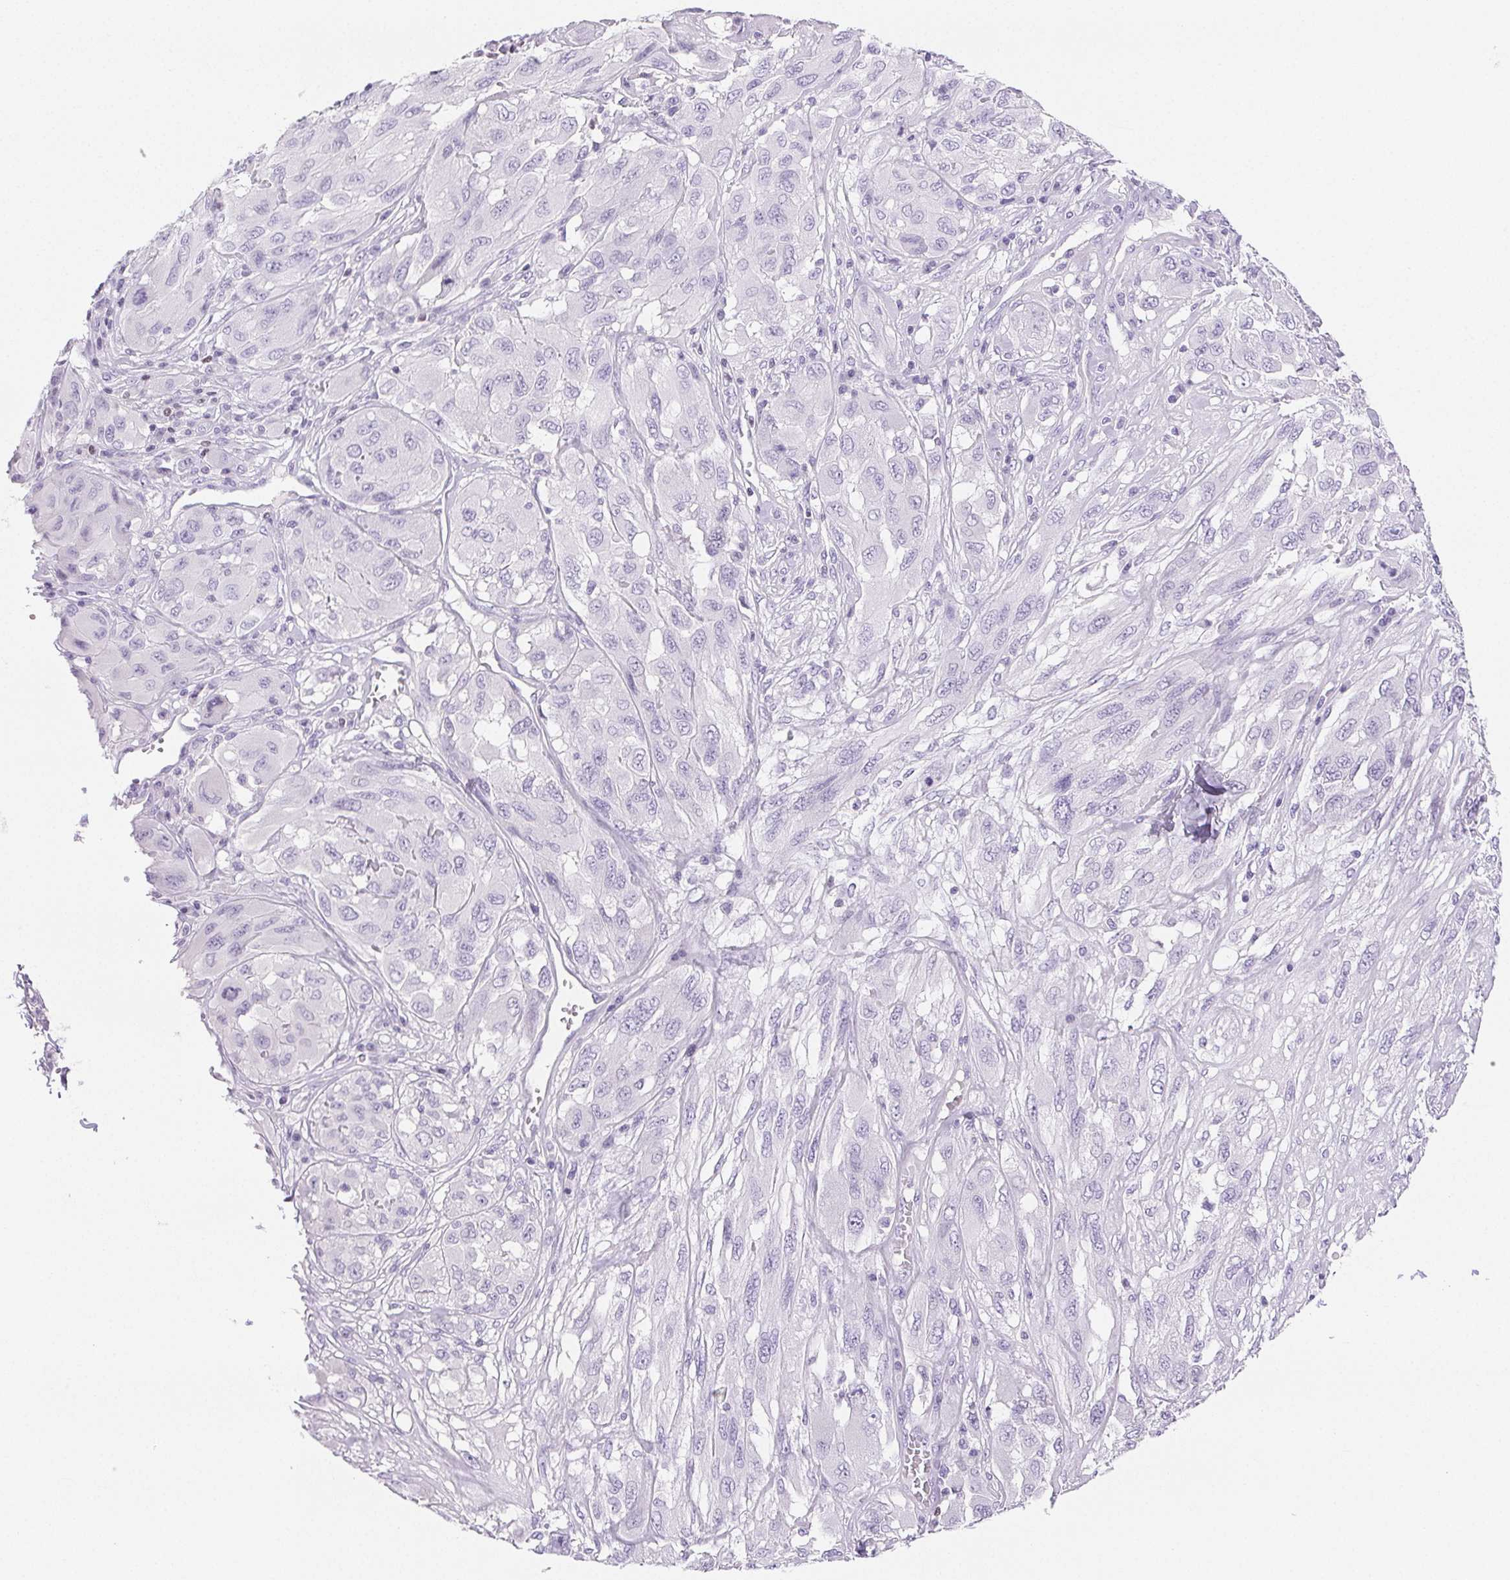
{"staining": {"intensity": "negative", "quantity": "none", "location": "none"}, "tissue": "melanoma", "cell_type": "Tumor cells", "image_type": "cancer", "snomed": [{"axis": "morphology", "description": "Malignant melanoma, NOS"}, {"axis": "topography", "description": "Skin"}], "caption": "Micrograph shows no protein staining in tumor cells of melanoma tissue.", "gene": "BEND2", "patient": {"sex": "female", "age": 91}}